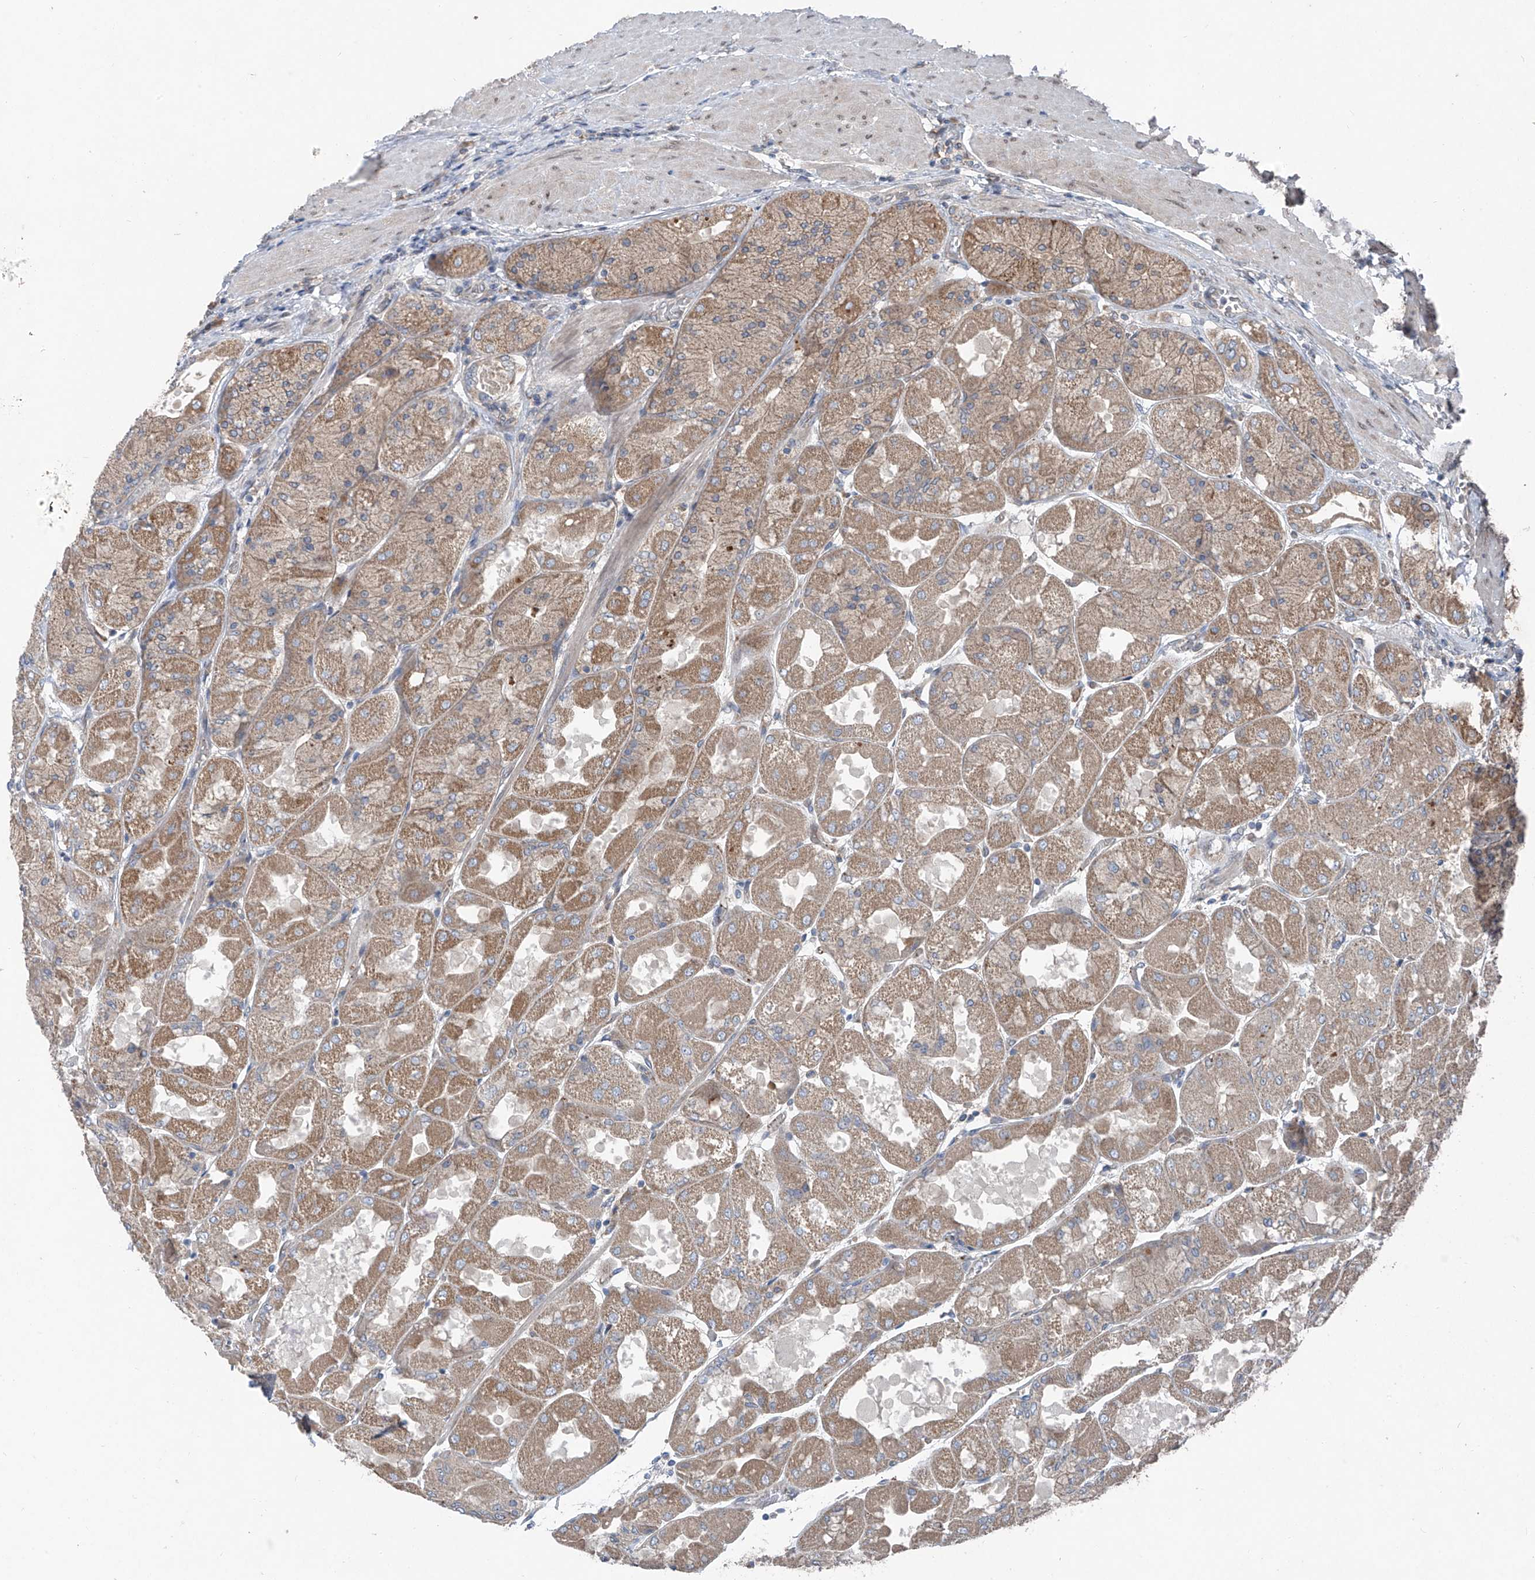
{"staining": {"intensity": "moderate", "quantity": "25%-75%", "location": "cytoplasmic/membranous"}, "tissue": "stomach", "cell_type": "Glandular cells", "image_type": "normal", "snomed": [{"axis": "morphology", "description": "Normal tissue, NOS"}, {"axis": "topography", "description": "Stomach"}], "caption": "Protein expression analysis of normal stomach displays moderate cytoplasmic/membranous expression in approximately 25%-75% of glandular cells. The protein of interest is shown in brown color, while the nuclei are stained blue.", "gene": "FOXRED2", "patient": {"sex": "female", "age": 61}}